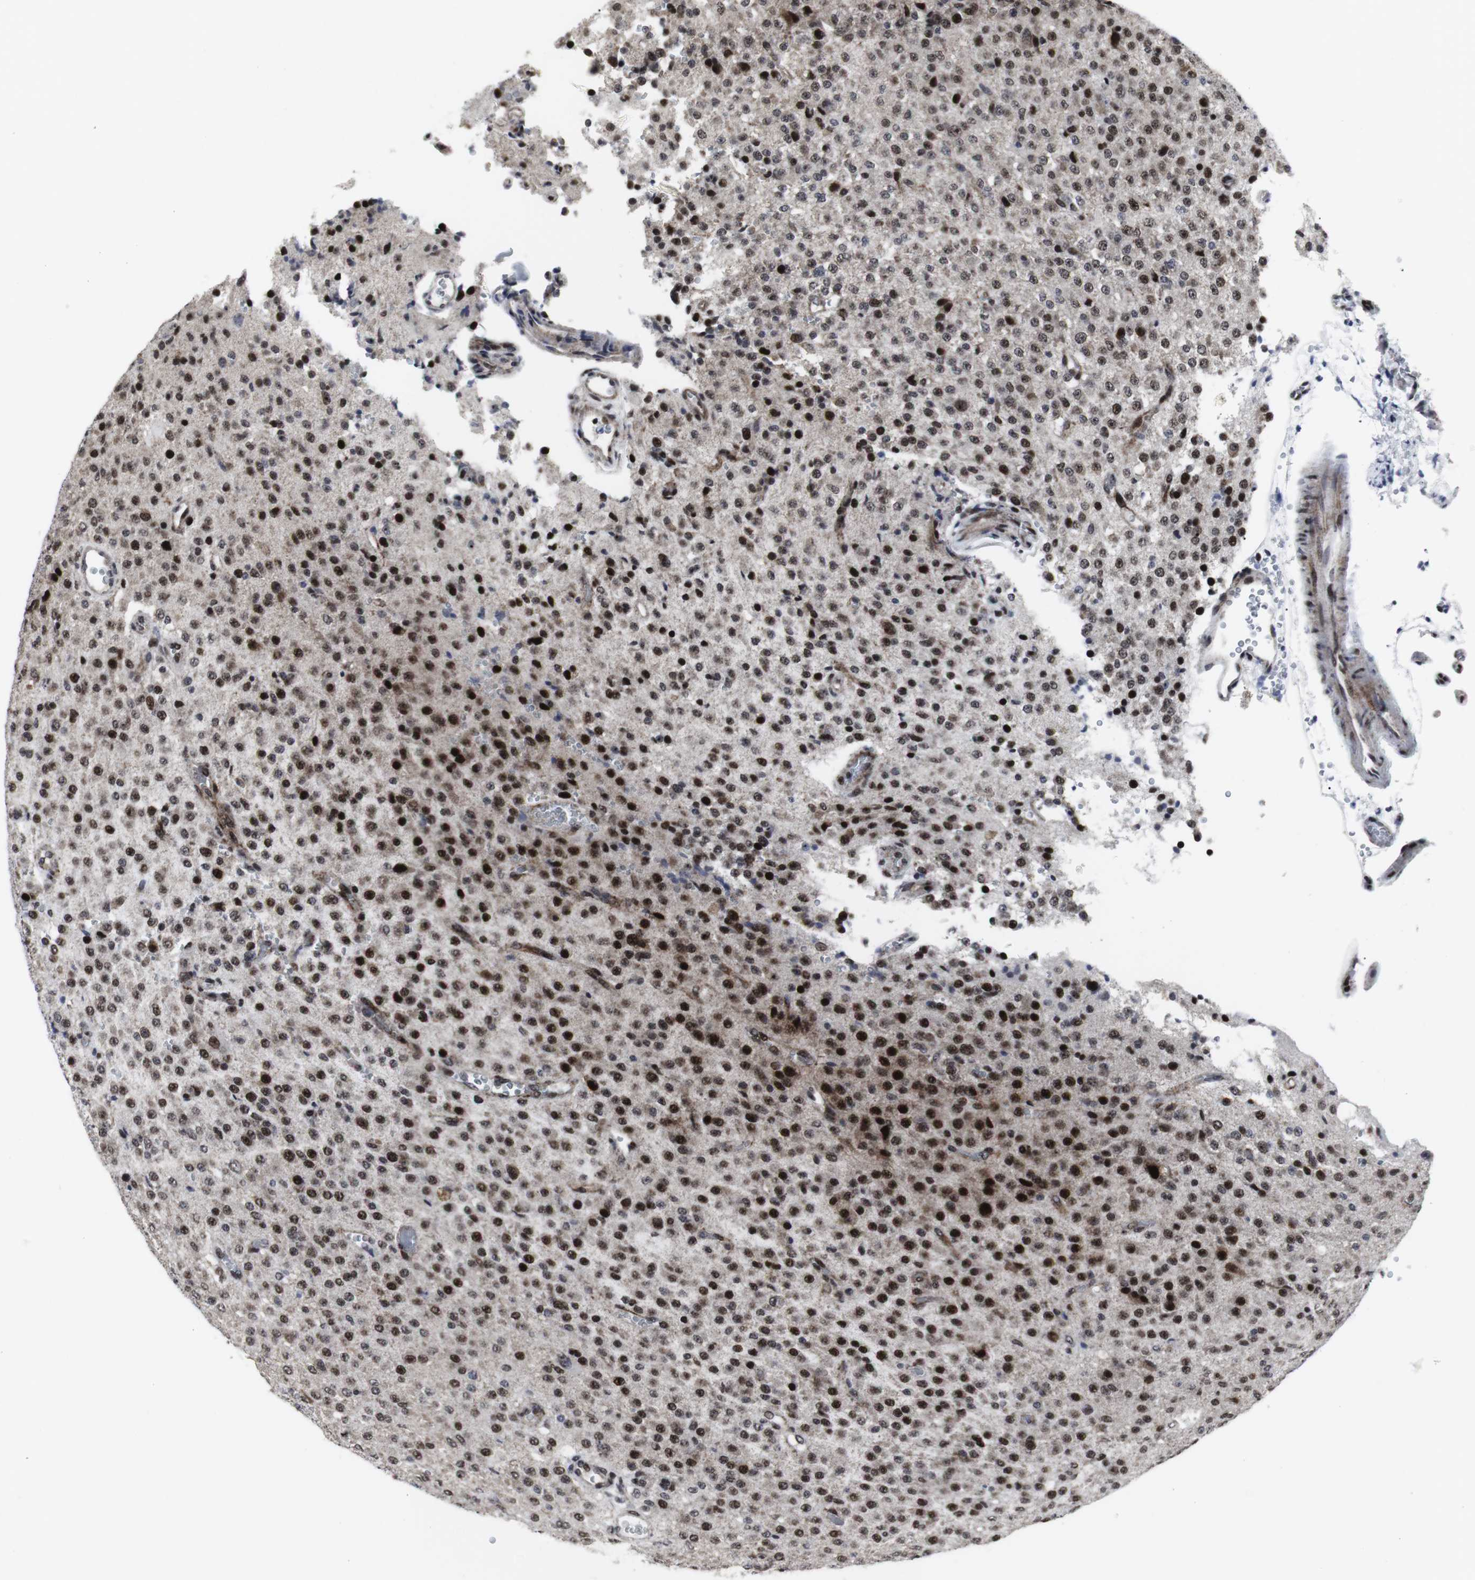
{"staining": {"intensity": "strong", "quantity": "25%-75%", "location": "cytoplasmic/membranous"}, "tissue": "glioma", "cell_type": "Tumor cells", "image_type": "cancer", "snomed": [{"axis": "morphology", "description": "Glioma, malignant, Low grade"}, {"axis": "topography", "description": "Brain"}], "caption": "Glioma stained with DAB (3,3'-diaminobenzidine) immunohistochemistry (IHC) displays high levels of strong cytoplasmic/membranous positivity in approximately 25%-75% of tumor cells.", "gene": "MLH1", "patient": {"sex": "male", "age": 38}}